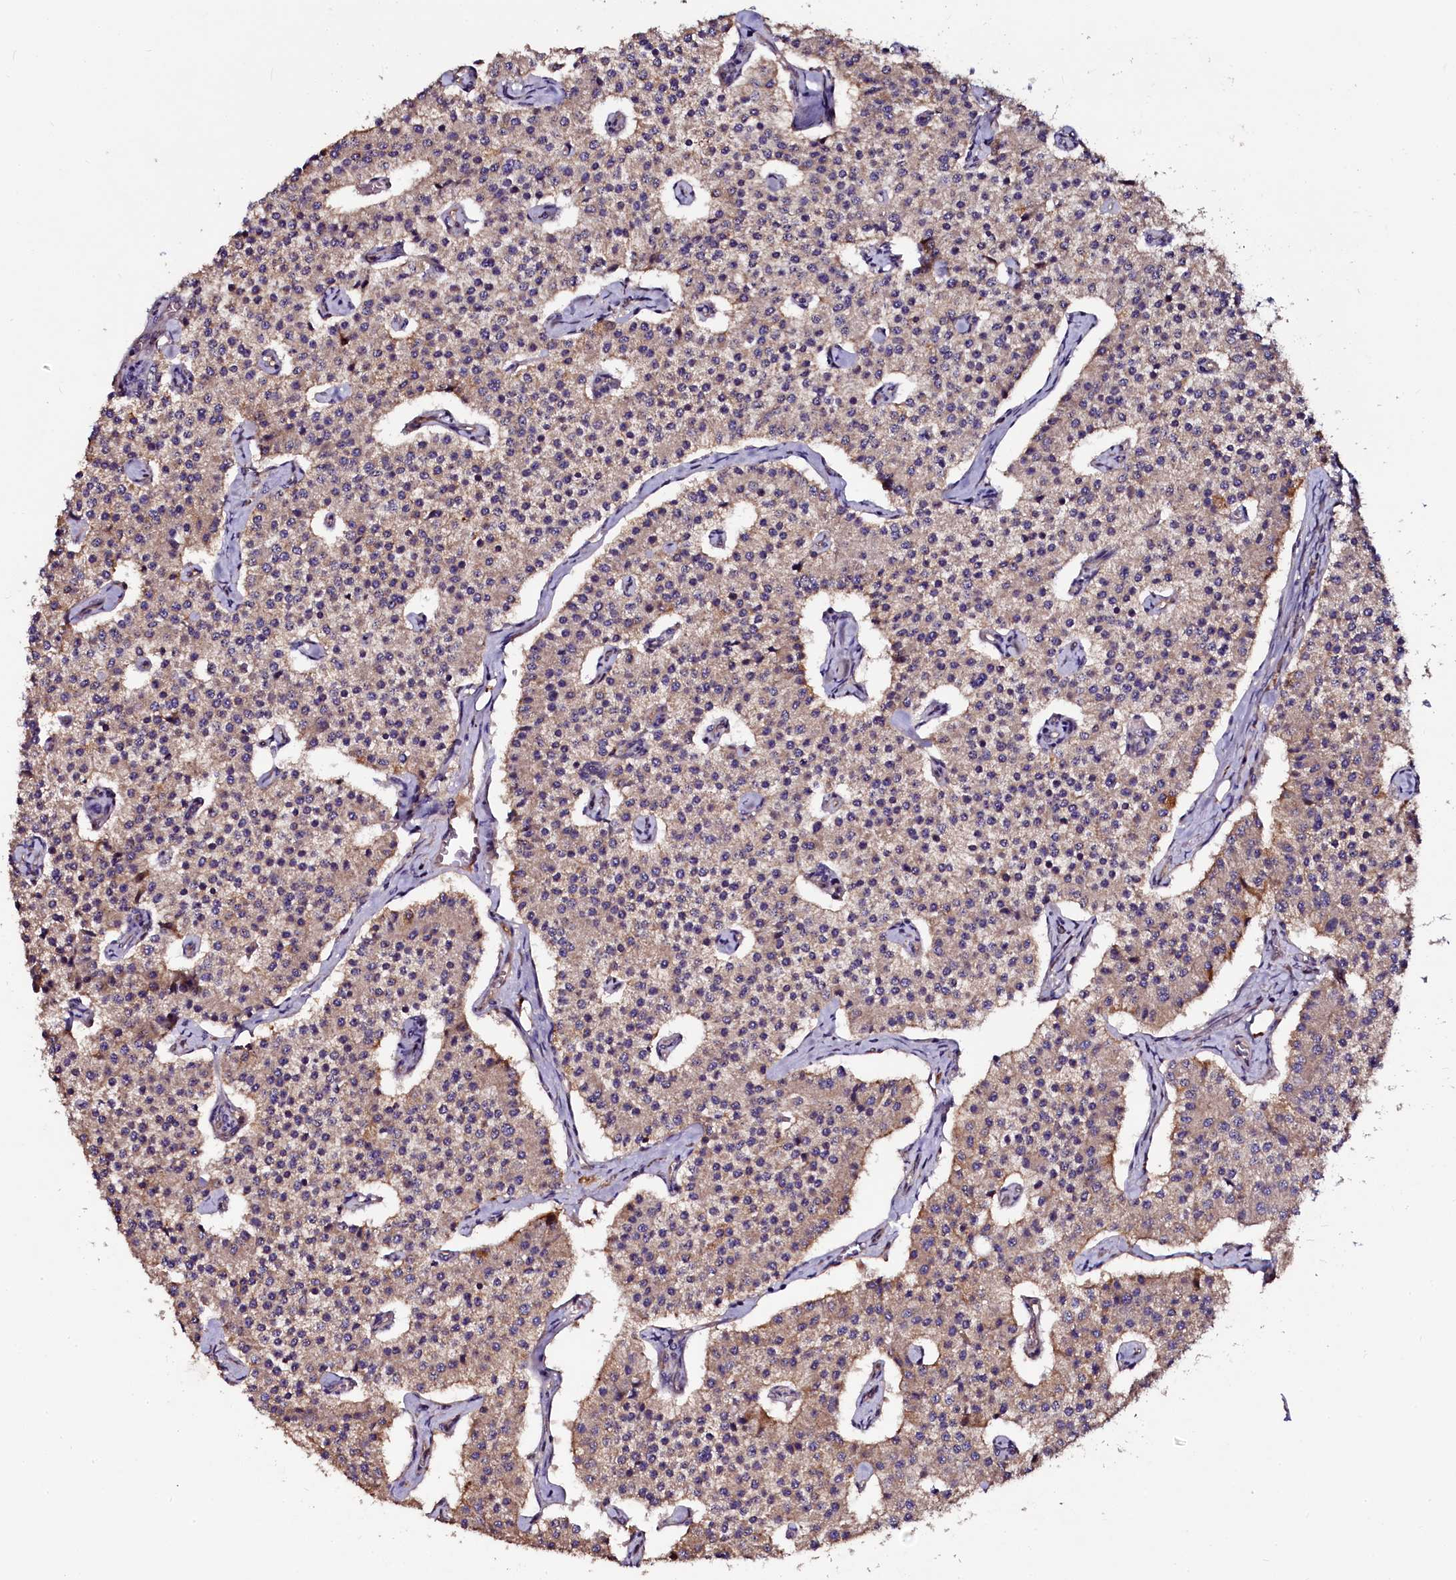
{"staining": {"intensity": "weak", "quantity": ">75%", "location": "cytoplasmic/membranous"}, "tissue": "carcinoid", "cell_type": "Tumor cells", "image_type": "cancer", "snomed": [{"axis": "morphology", "description": "Carcinoid, malignant, NOS"}, {"axis": "topography", "description": "Colon"}], "caption": "DAB (3,3'-diaminobenzidine) immunohistochemical staining of carcinoid (malignant) demonstrates weak cytoplasmic/membranous protein positivity in approximately >75% of tumor cells. The staining was performed using DAB (3,3'-diaminobenzidine) to visualize the protein expression in brown, while the nuclei were stained in blue with hematoxylin (Magnification: 20x).", "gene": "APPL2", "patient": {"sex": "female", "age": 52}}